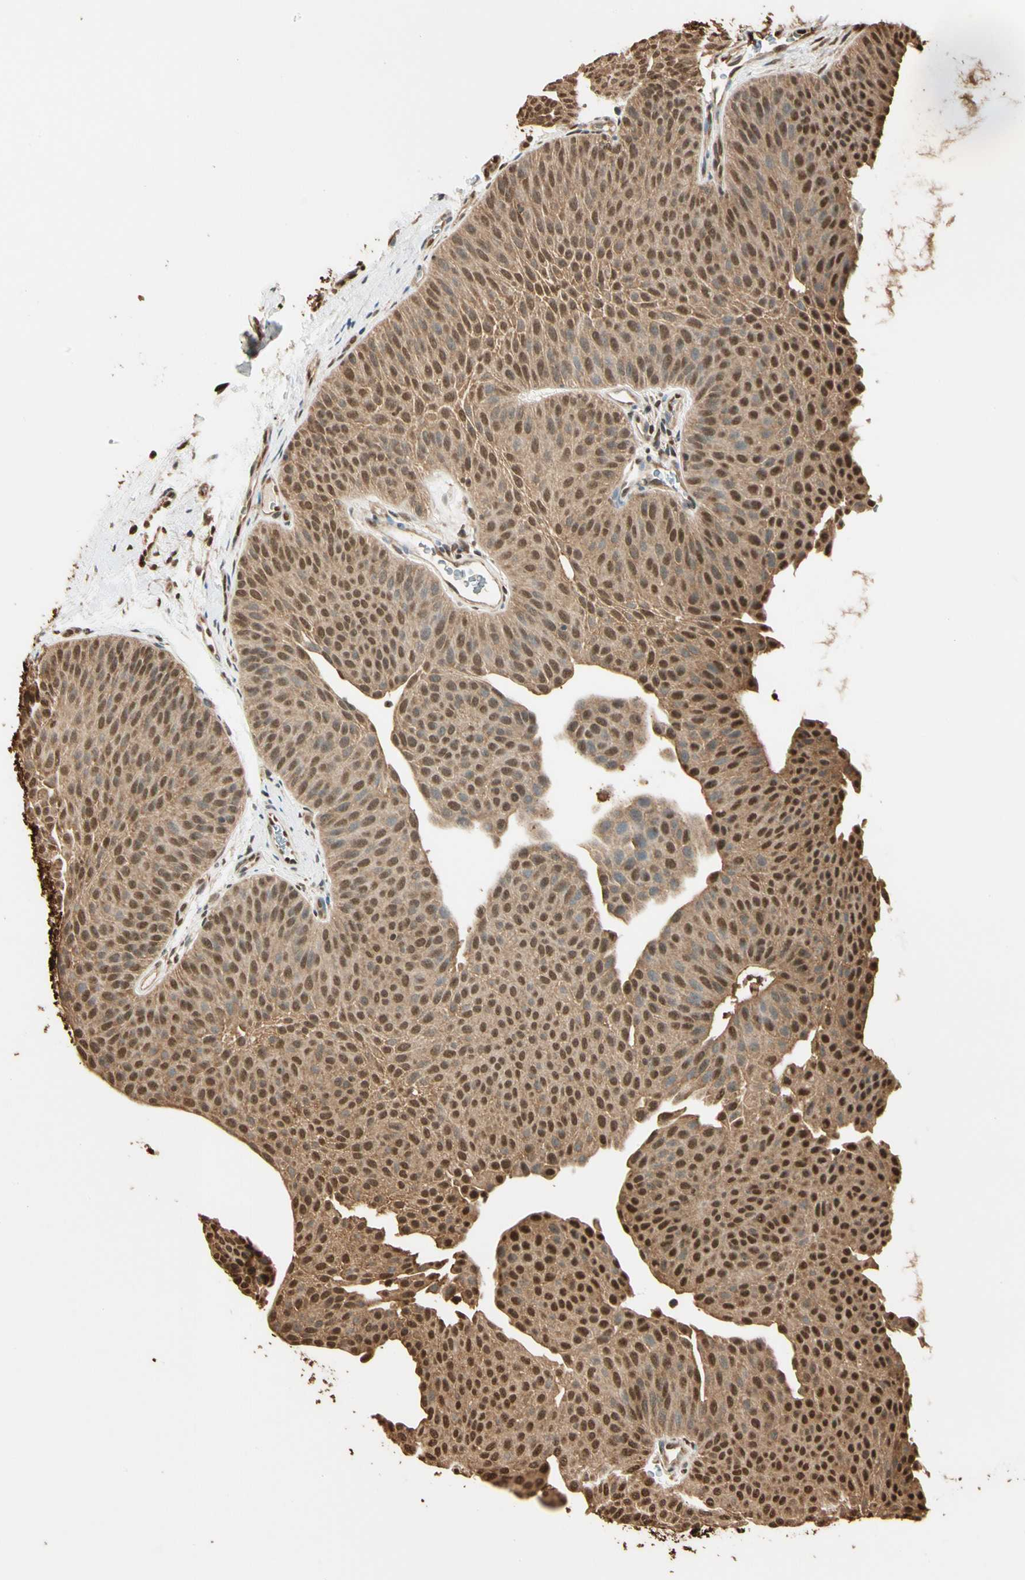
{"staining": {"intensity": "moderate", "quantity": ">75%", "location": "cytoplasmic/membranous,nuclear"}, "tissue": "urothelial cancer", "cell_type": "Tumor cells", "image_type": "cancer", "snomed": [{"axis": "morphology", "description": "Urothelial carcinoma, Low grade"}, {"axis": "topography", "description": "Urinary bladder"}], "caption": "The photomicrograph shows immunohistochemical staining of urothelial carcinoma (low-grade). There is moderate cytoplasmic/membranous and nuclear positivity is seen in about >75% of tumor cells. (brown staining indicates protein expression, while blue staining denotes nuclei).", "gene": "PNCK", "patient": {"sex": "female", "age": 60}}